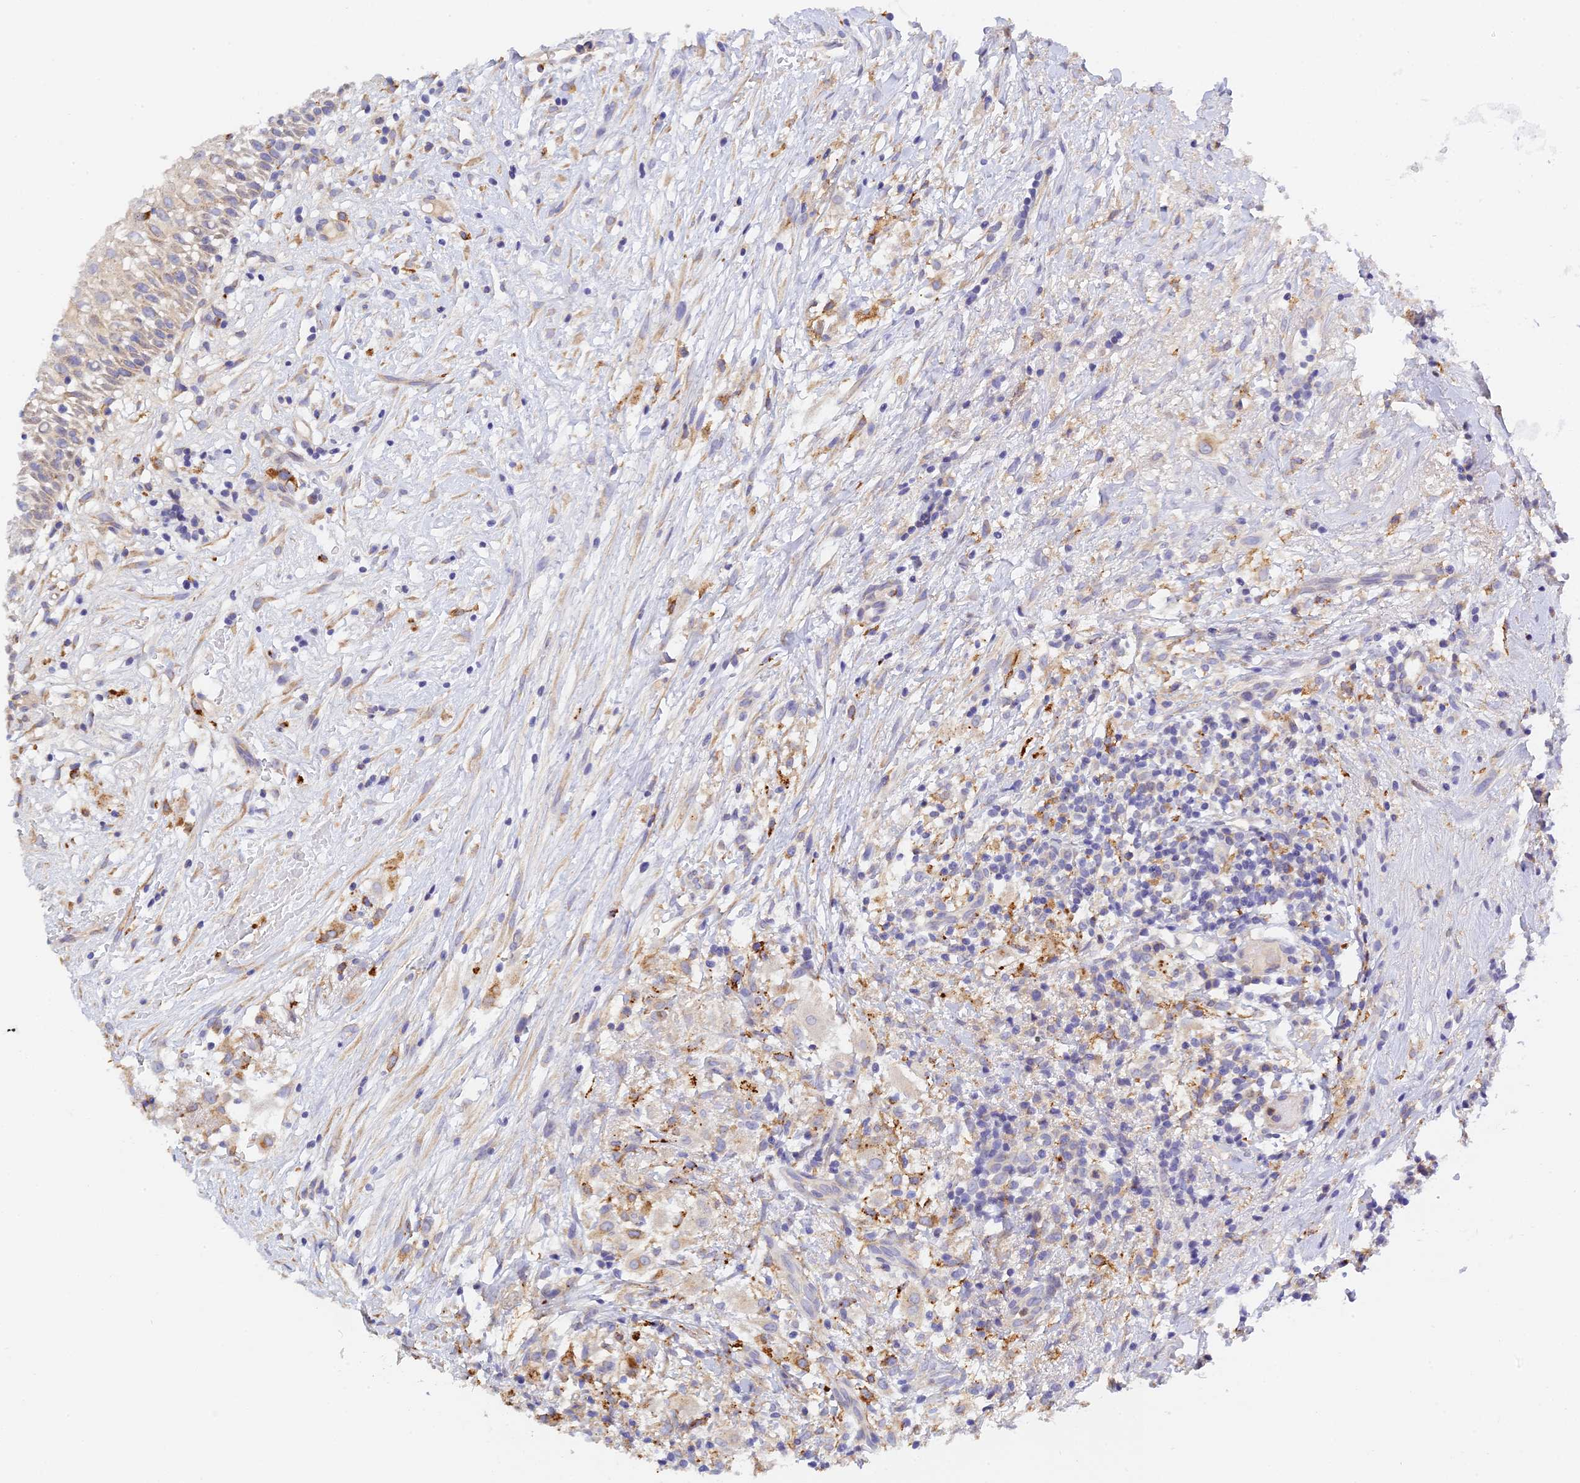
{"staining": {"intensity": "weak", "quantity": "<25%", "location": "cytoplasmic/membranous"}, "tissue": "oral mucosa", "cell_type": "Squamous epithelial cells", "image_type": "normal", "snomed": [{"axis": "morphology", "description": "Normal tissue, NOS"}, {"axis": "topography", "description": "Oral tissue"}], "caption": "The photomicrograph demonstrates no staining of squamous epithelial cells in benign oral mucosa. (Immunohistochemistry, brightfield microscopy, high magnification).", "gene": "RPGRIP1L", "patient": {"sex": "female", "age": 69}}